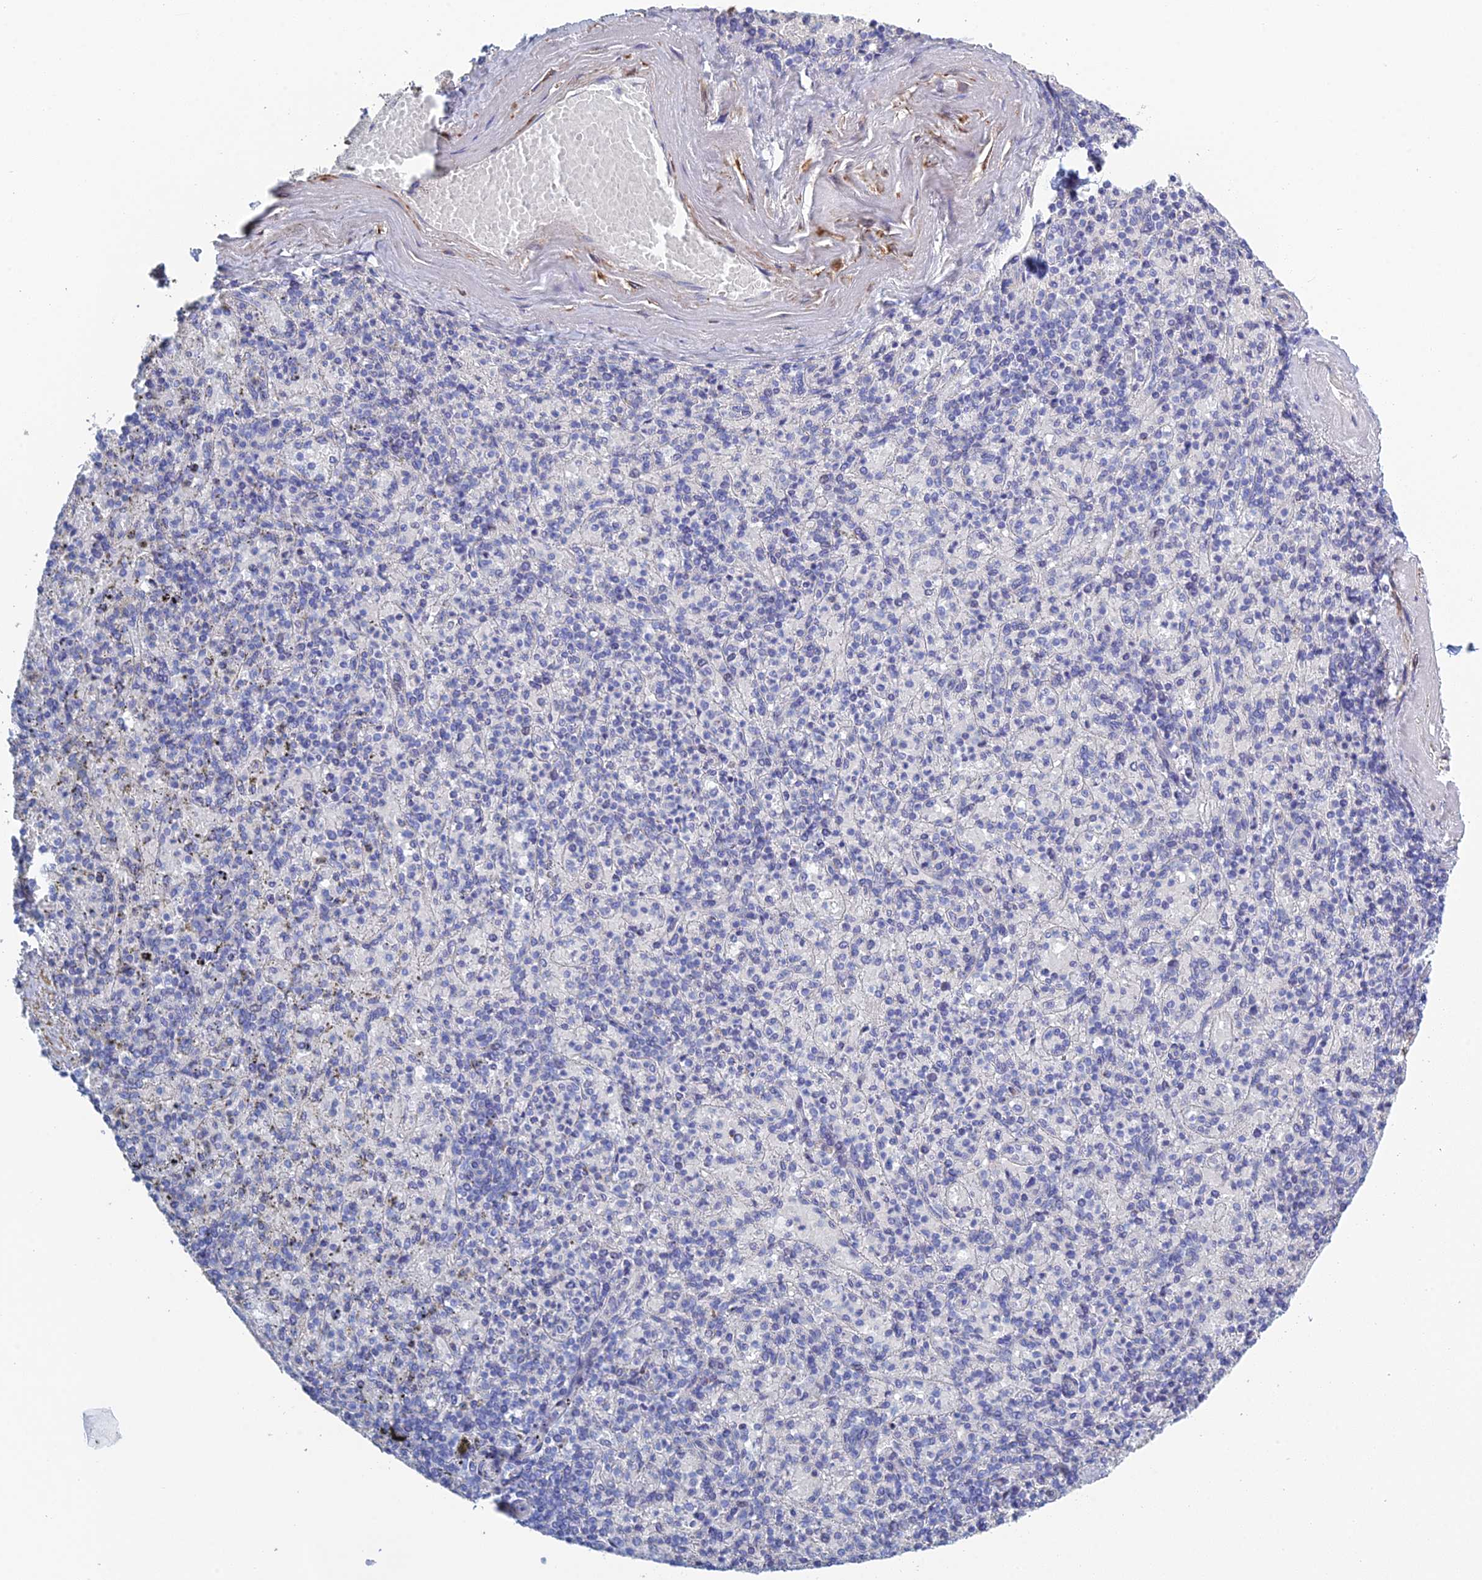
{"staining": {"intensity": "negative", "quantity": "none", "location": "none"}, "tissue": "spleen", "cell_type": "Cells in red pulp", "image_type": "normal", "snomed": [{"axis": "morphology", "description": "Normal tissue, NOS"}, {"axis": "topography", "description": "Spleen"}], "caption": "Immunohistochemistry (IHC) of benign spleen demonstrates no staining in cells in red pulp.", "gene": "PCDHA8", "patient": {"sex": "male", "age": 82}}